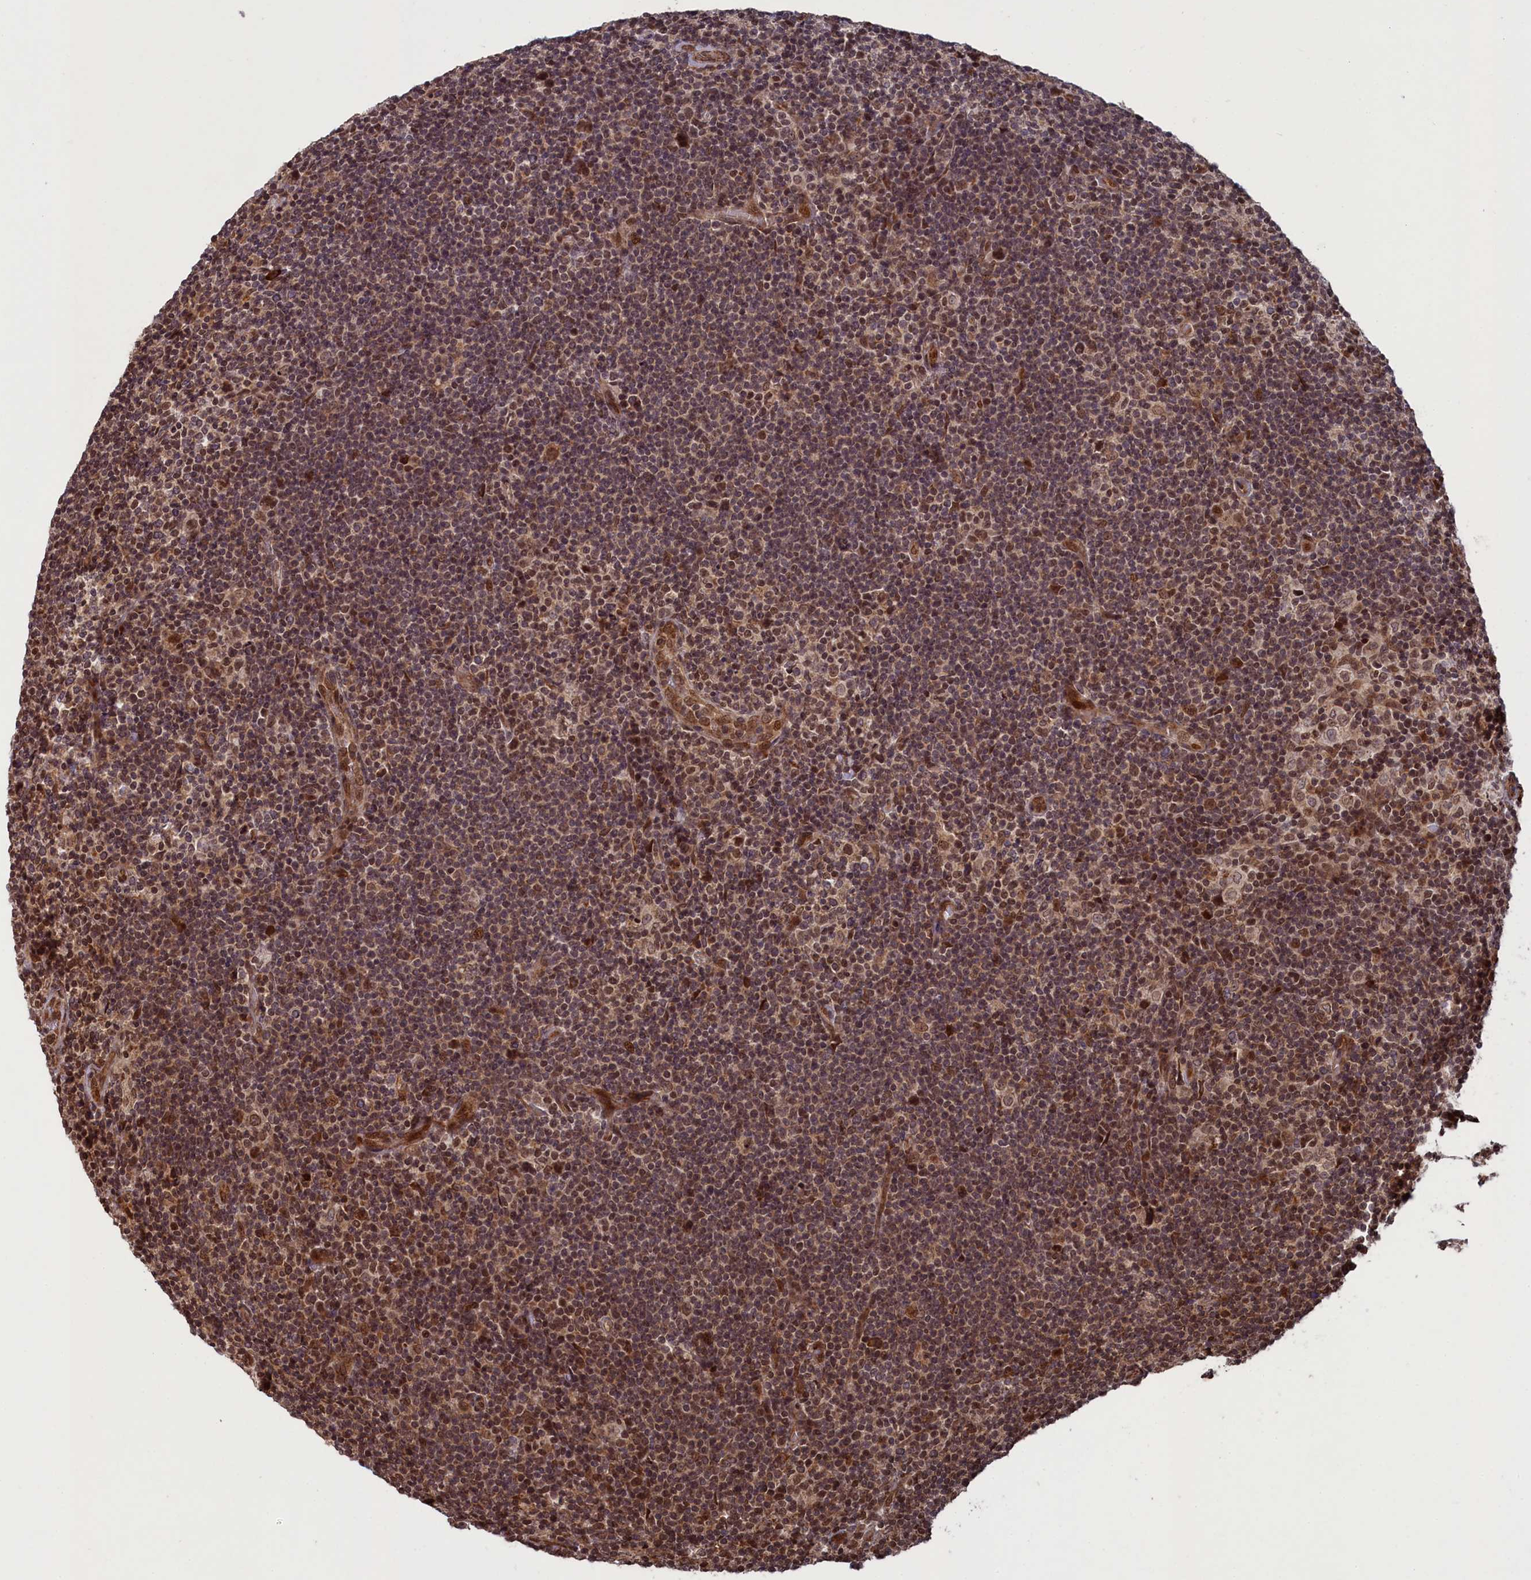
{"staining": {"intensity": "moderate", "quantity": "25%-75%", "location": "nuclear"}, "tissue": "lymphoma", "cell_type": "Tumor cells", "image_type": "cancer", "snomed": [{"axis": "morphology", "description": "Hodgkin's disease, NOS"}, {"axis": "topography", "description": "Lymph node"}], "caption": "Immunohistochemical staining of human Hodgkin's disease exhibits medium levels of moderate nuclear staining in approximately 25%-75% of tumor cells. (Stains: DAB (3,3'-diaminobenzidine) in brown, nuclei in blue, Microscopy: brightfield microscopy at high magnification).", "gene": "NAE1", "patient": {"sex": "female", "age": 57}}